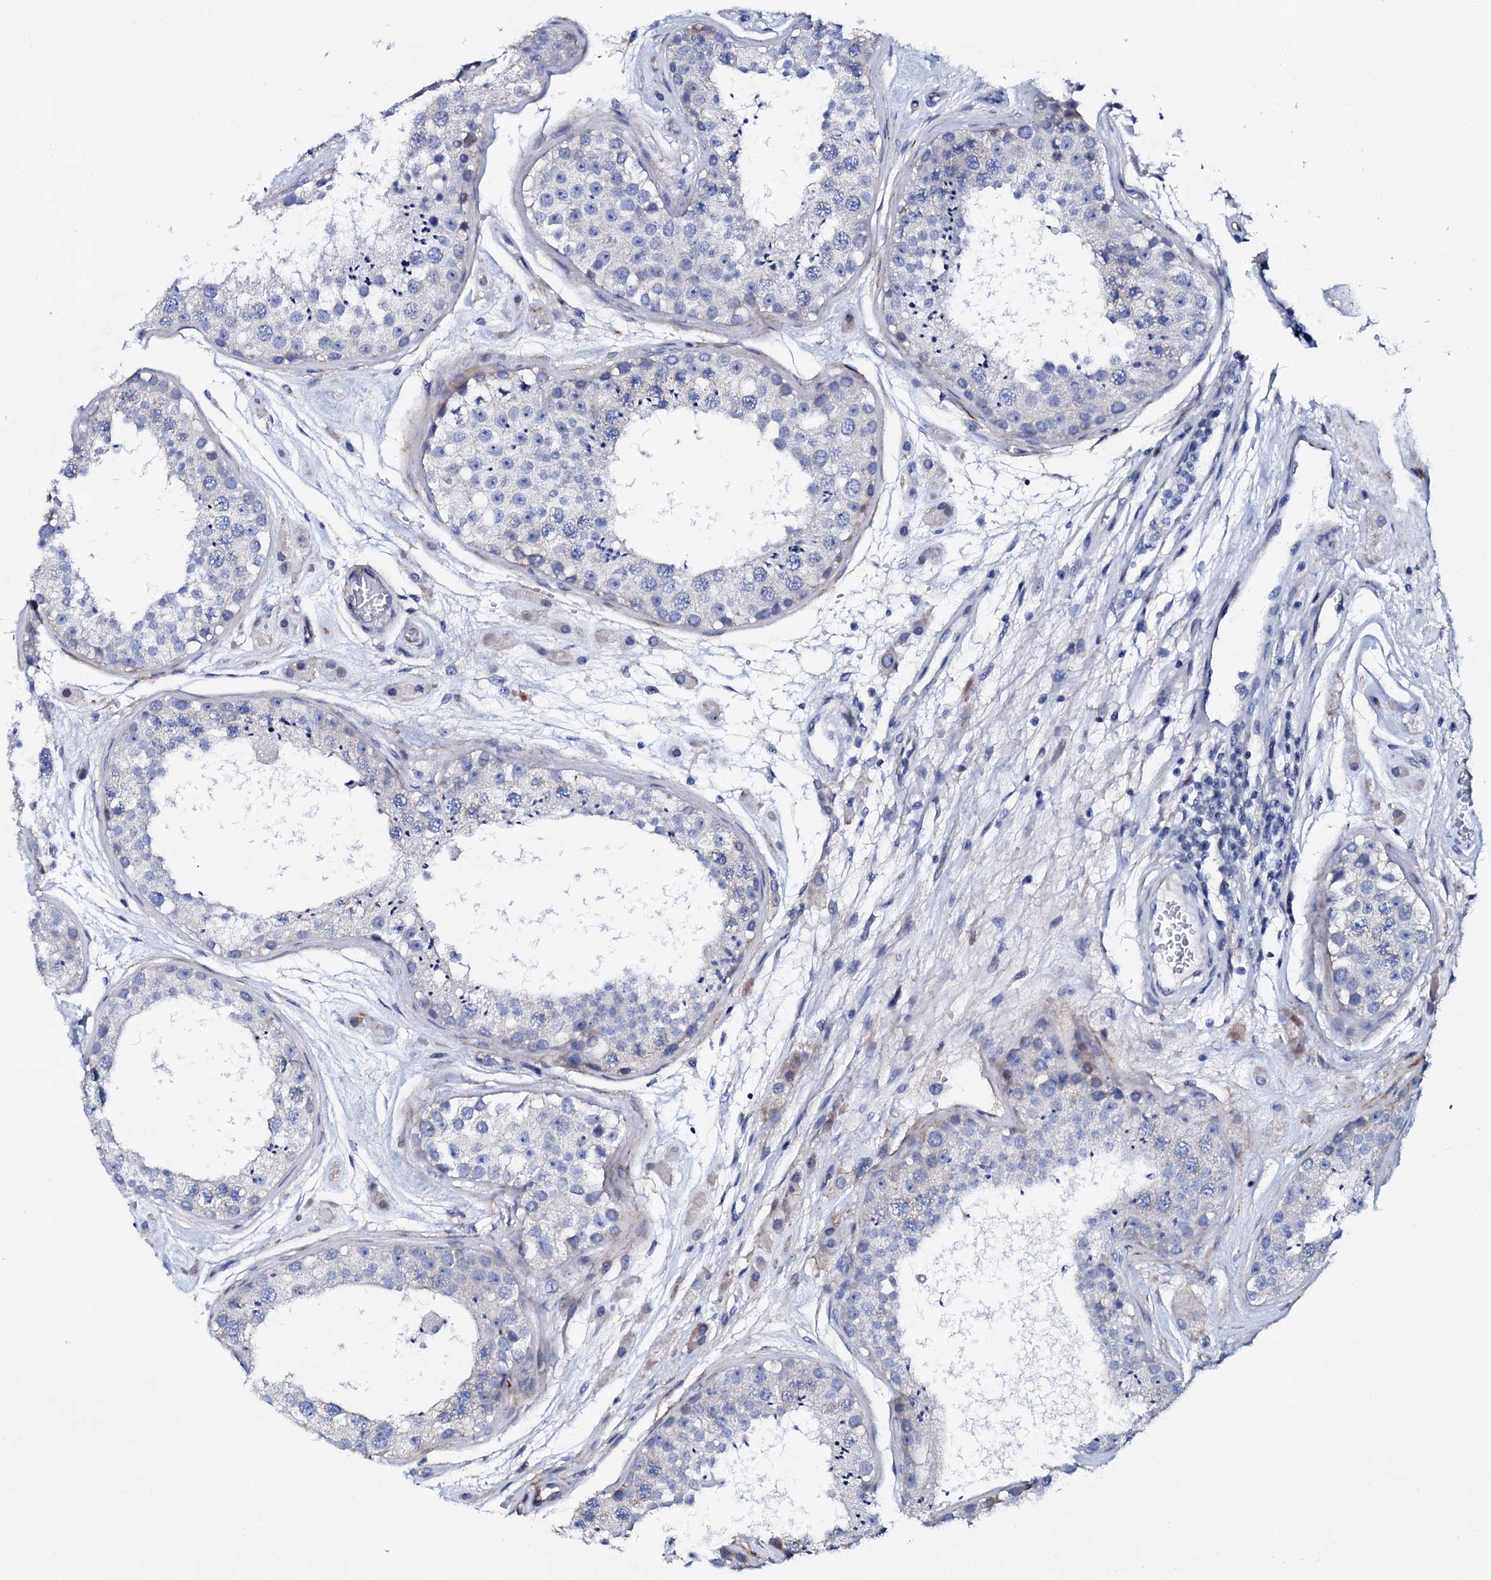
{"staining": {"intensity": "negative", "quantity": "none", "location": "none"}, "tissue": "testis", "cell_type": "Cells in seminiferous ducts", "image_type": "normal", "snomed": [{"axis": "morphology", "description": "Normal tissue, NOS"}, {"axis": "topography", "description": "Testis"}], "caption": "Protein analysis of unremarkable testis demonstrates no significant staining in cells in seminiferous ducts.", "gene": "TRDN", "patient": {"sex": "male", "age": 25}}